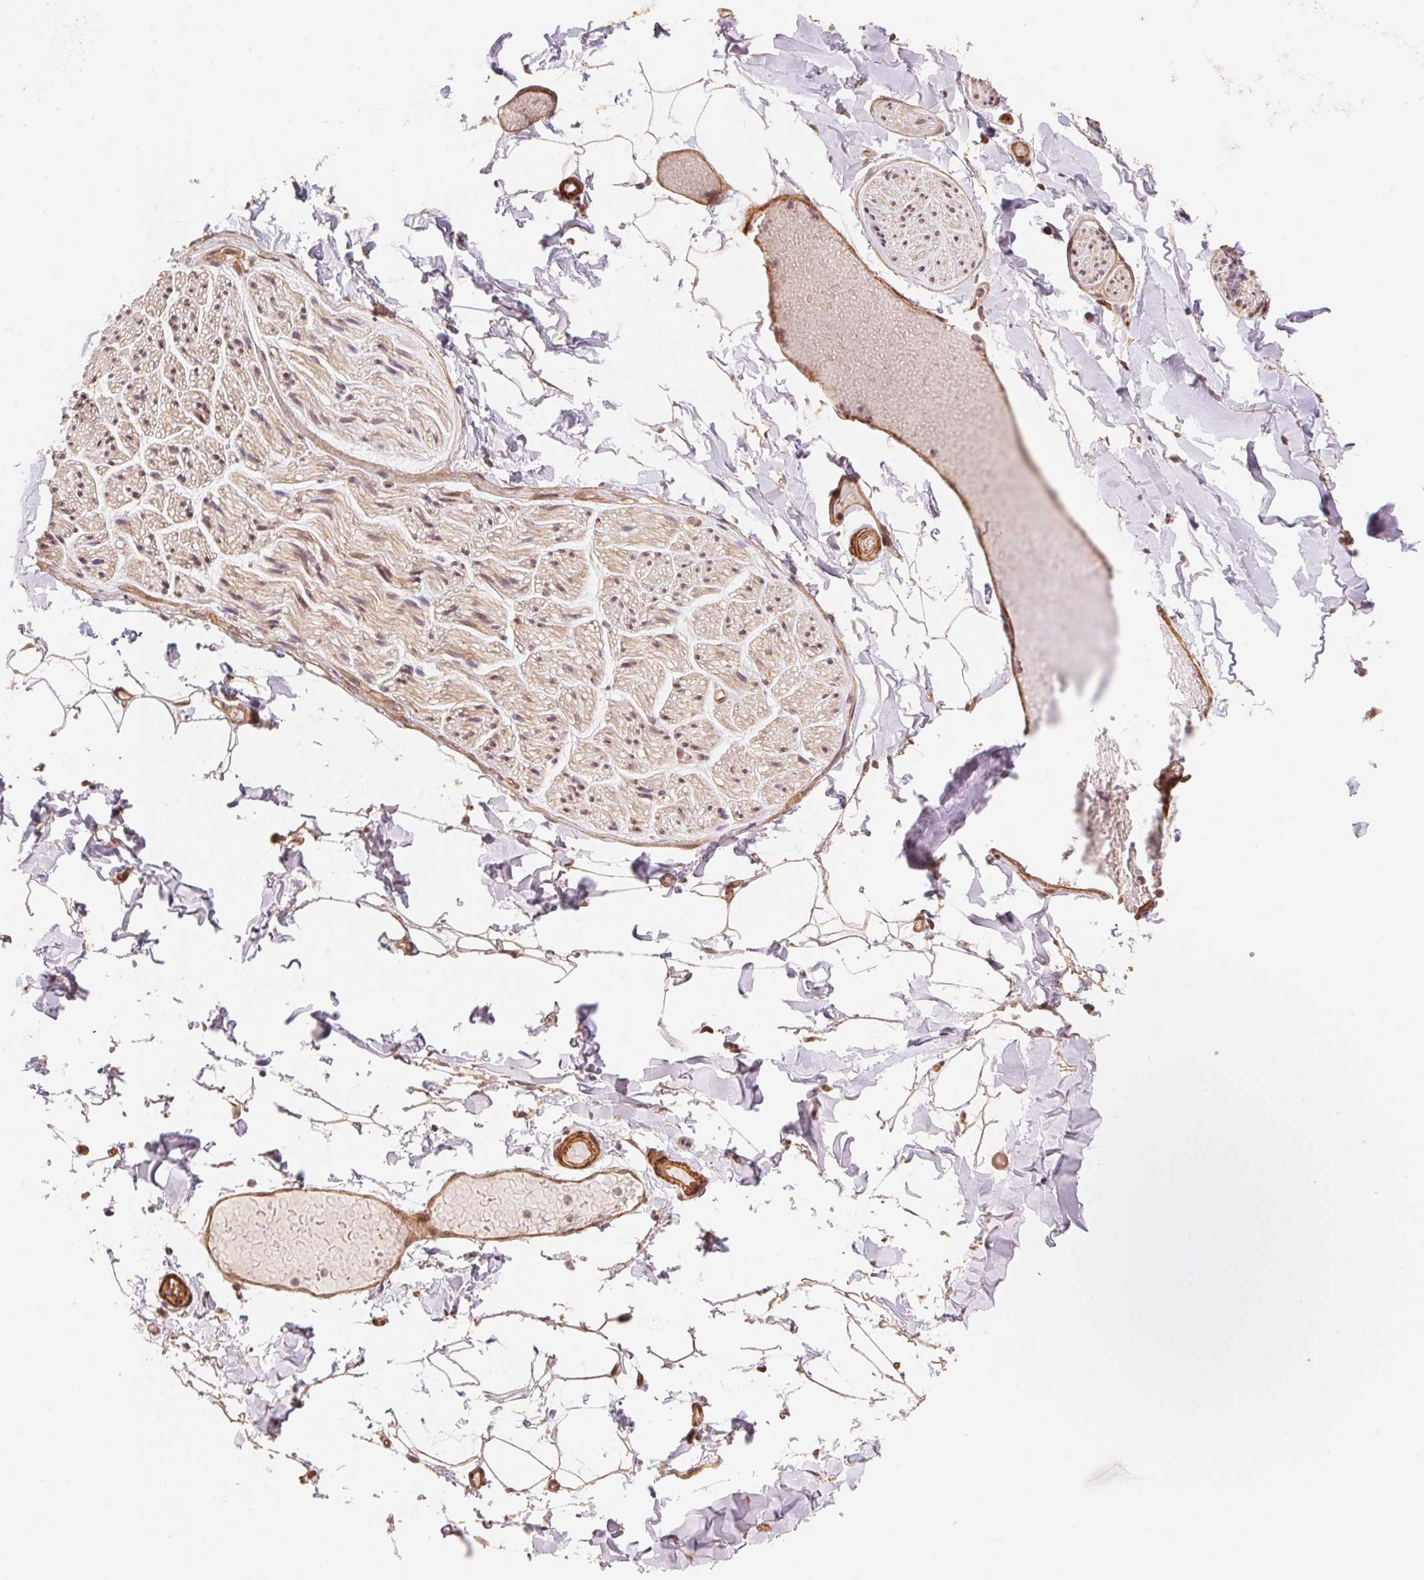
{"staining": {"intensity": "moderate", "quantity": ">75%", "location": "cytoplasmic/membranous"}, "tissue": "adipose tissue", "cell_type": "Adipocytes", "image_type": "normal", "snomed": [{"axis": "morphology", "description": "Normal tissue, NOS"}, {"axis": "topography", "description": "Gallbladder"}, {"axis": "topography", "description": "Peripheral nerve tissue"}], "caption": "A histopathology image of adipose tissue stained for a protein displays moderate cytoplasmic/membranous brown staining in adipocytes. Immunohistochemistry stains the protein in brown and the nuclei are stained blue.", "gene": "TNIP2", "patient": {"sex": "female", "age": 45}}